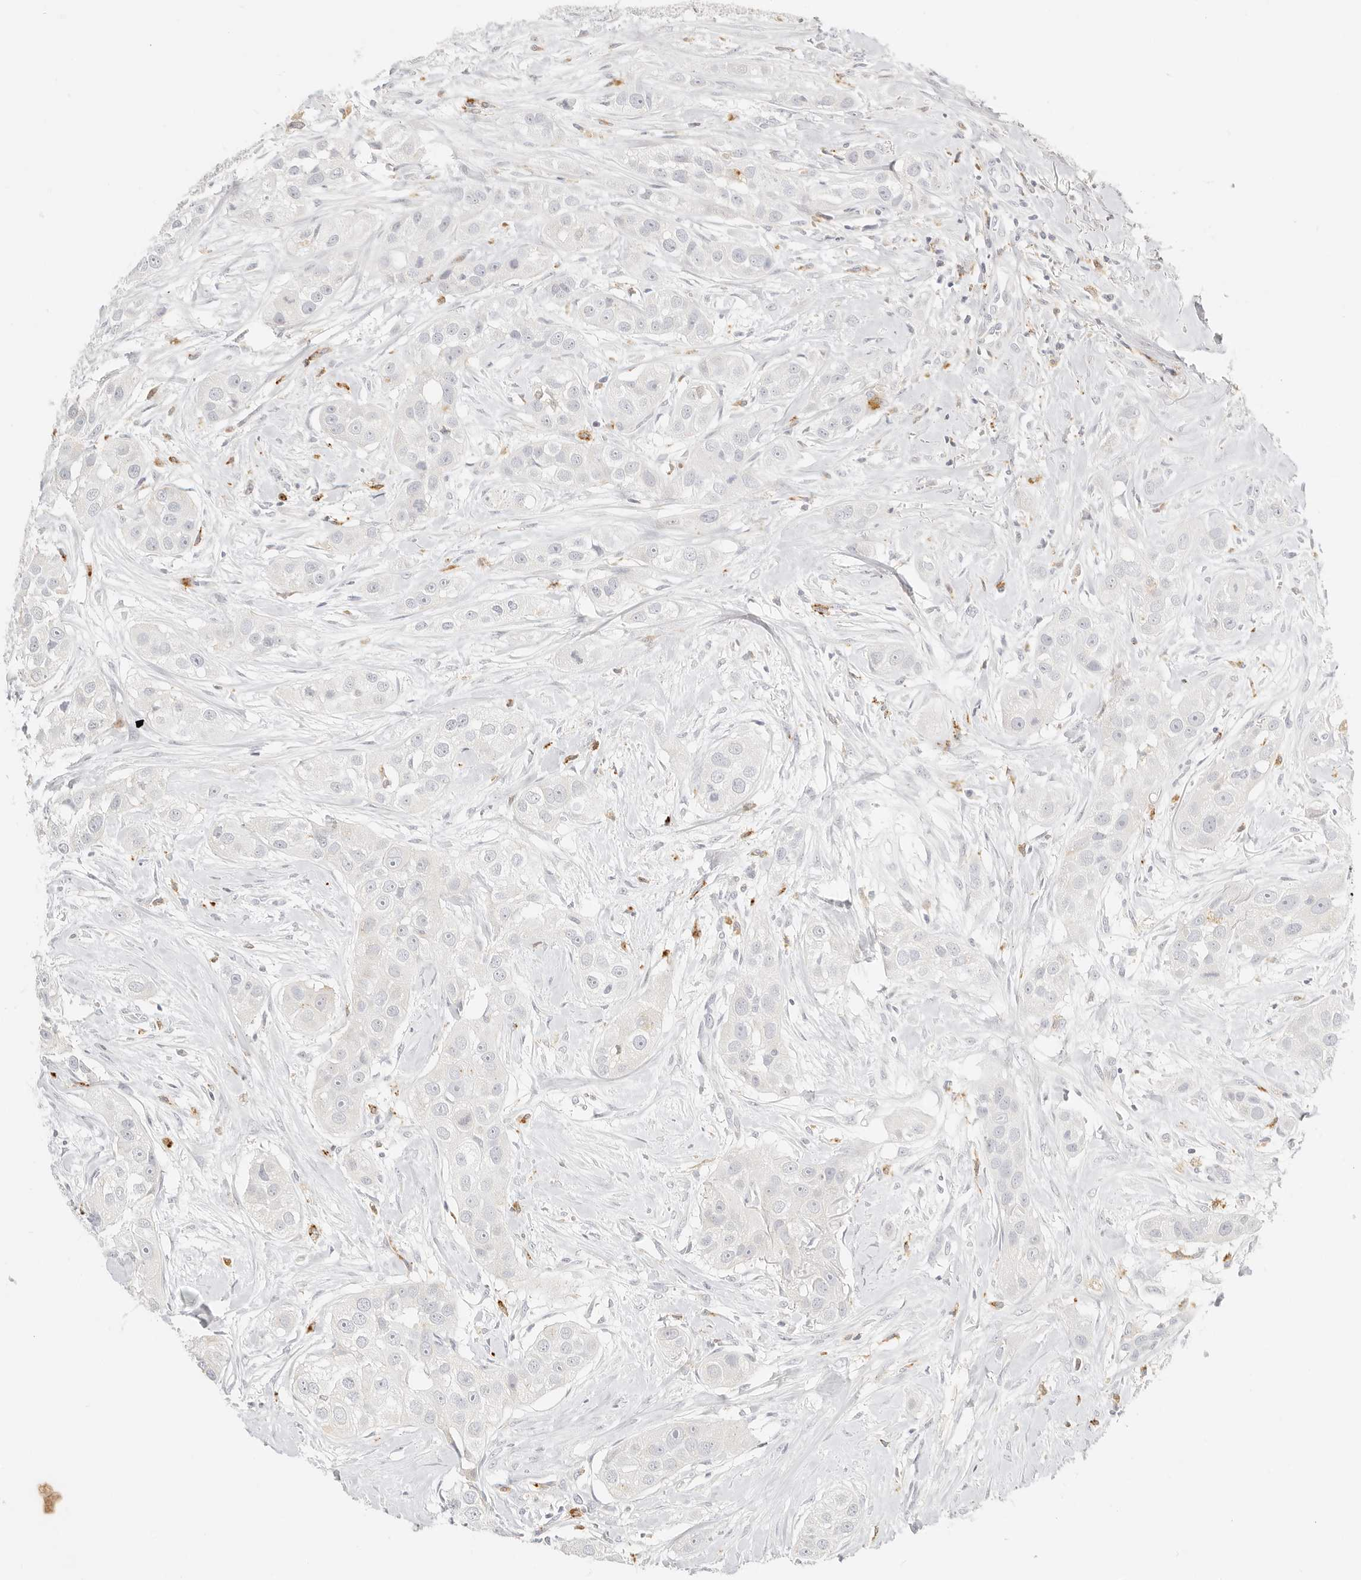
{"staining": {"intensity": "negative", "quantity": "none", "location": "none"}, "tissue": "head and neck cancer", "cell_type": "Tumor cells", "image_type": "cancer", "snomed": [{"axis": "morphology", "description": "Normal tissue, NOS"}, {"axis": "morphology", "description": "Squamous cell carcinoma, NOS"}, {"axis": "topography", "description": "Skeletal muscle"}, {"axis": "topography", "description": "Head-Neck"}], "caption": "There is no significant staining in tumor cells of head and neck cancer (squamous cell carcinoma).", "gene": "RNASET2", "patient": {"sex": "male", "age": 51}}